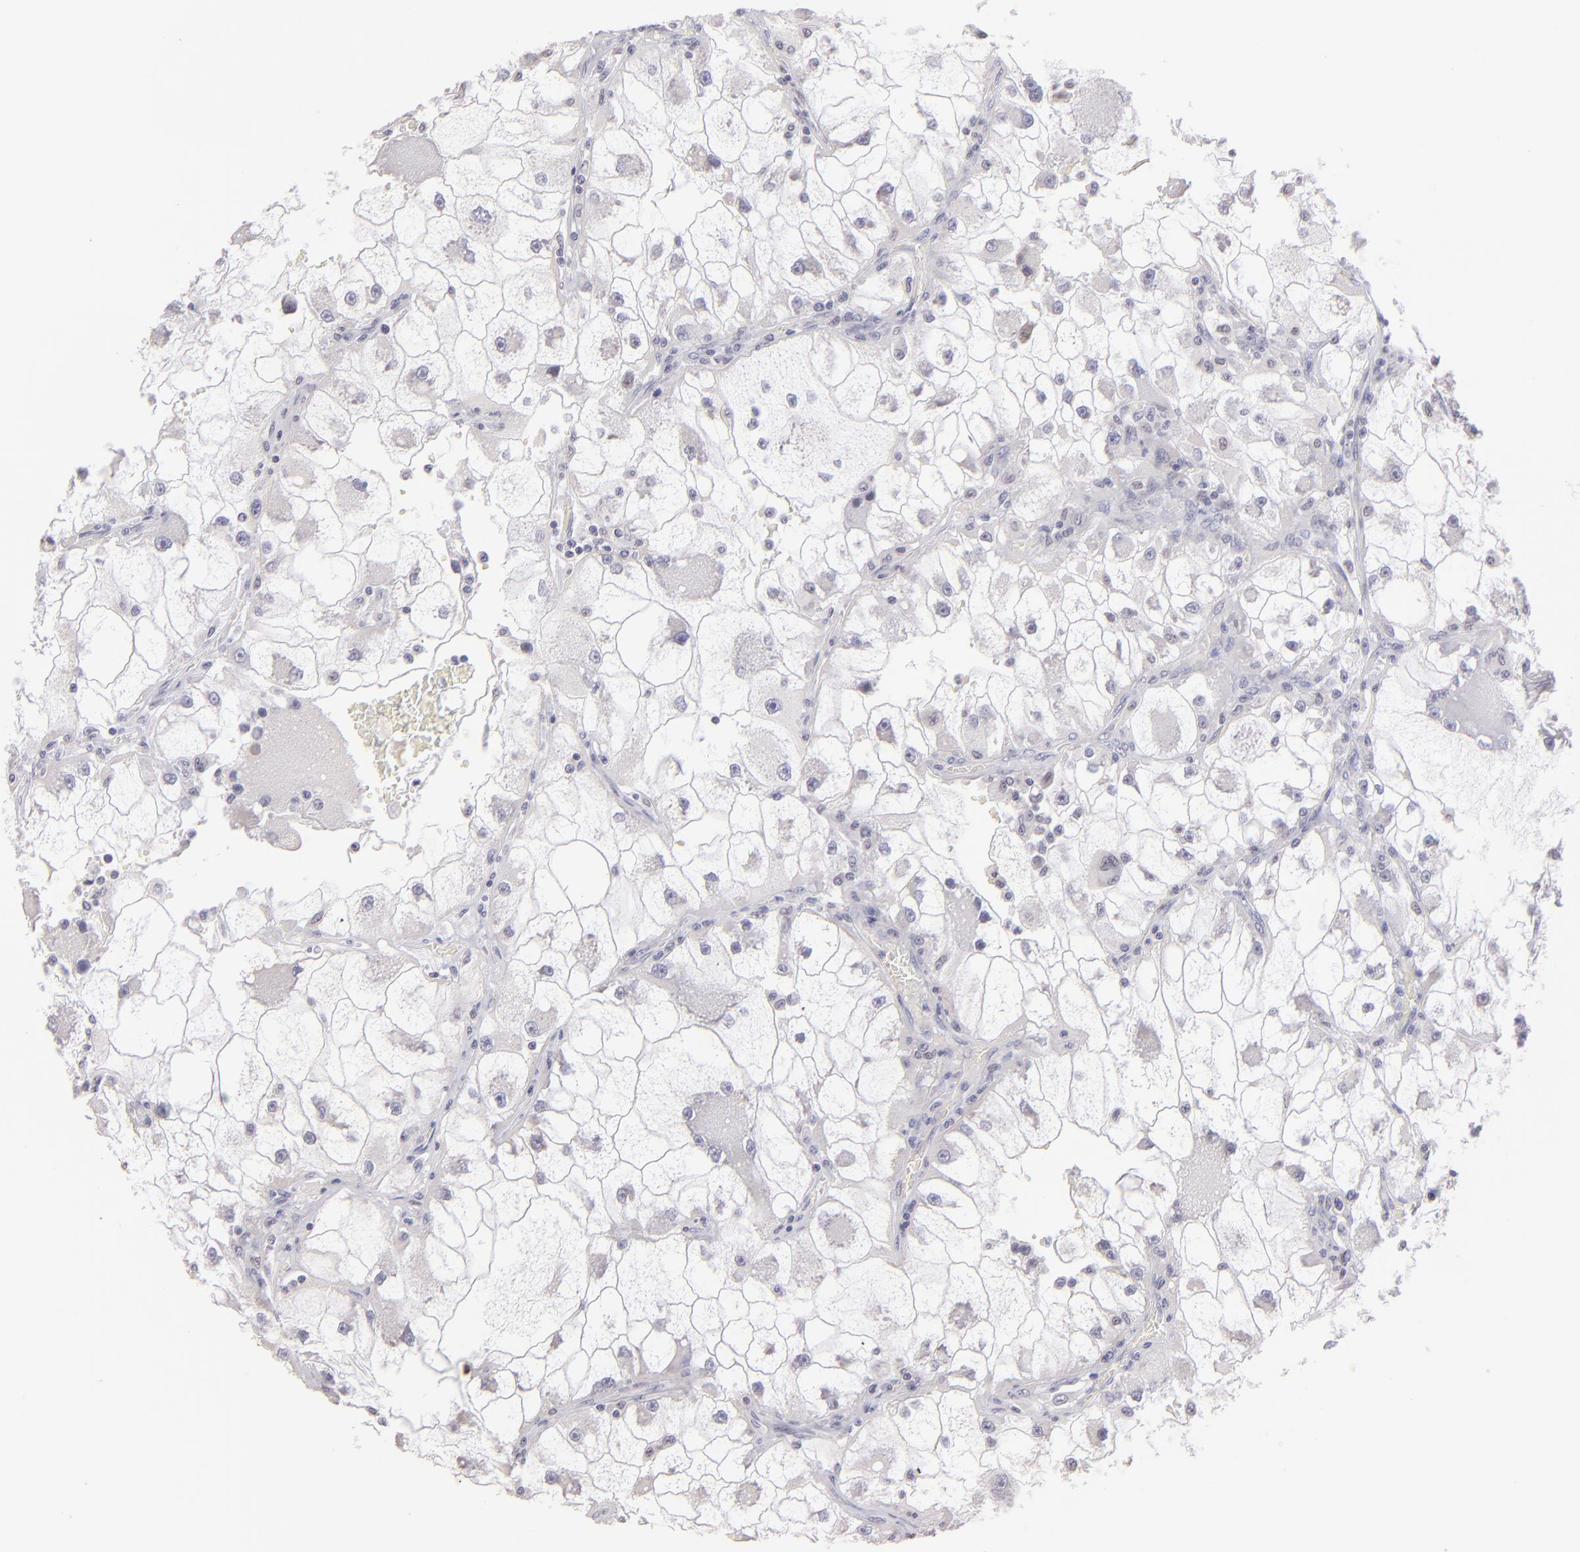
{"staining": {"intensity": "negative", "quantity": "none", "location": "none"}, "tissue": "renal cancer", "cell_type": "Tumor cells", "image_type": "cancer", "snomed": [{"axis": "morphology", "description": "Adenocarcinoma, NOS"}, {"axis": "topography", "description": "Kidney"}], "caption": "Photomicrograph shows no significant protein positivity in tumor cells of adenocarcinoma (renal). (DAB immunohistochemistry with hematoxylin counter stain).", "gene": "MAGEA1", "patient": {"sex": "female", "age": 73}}